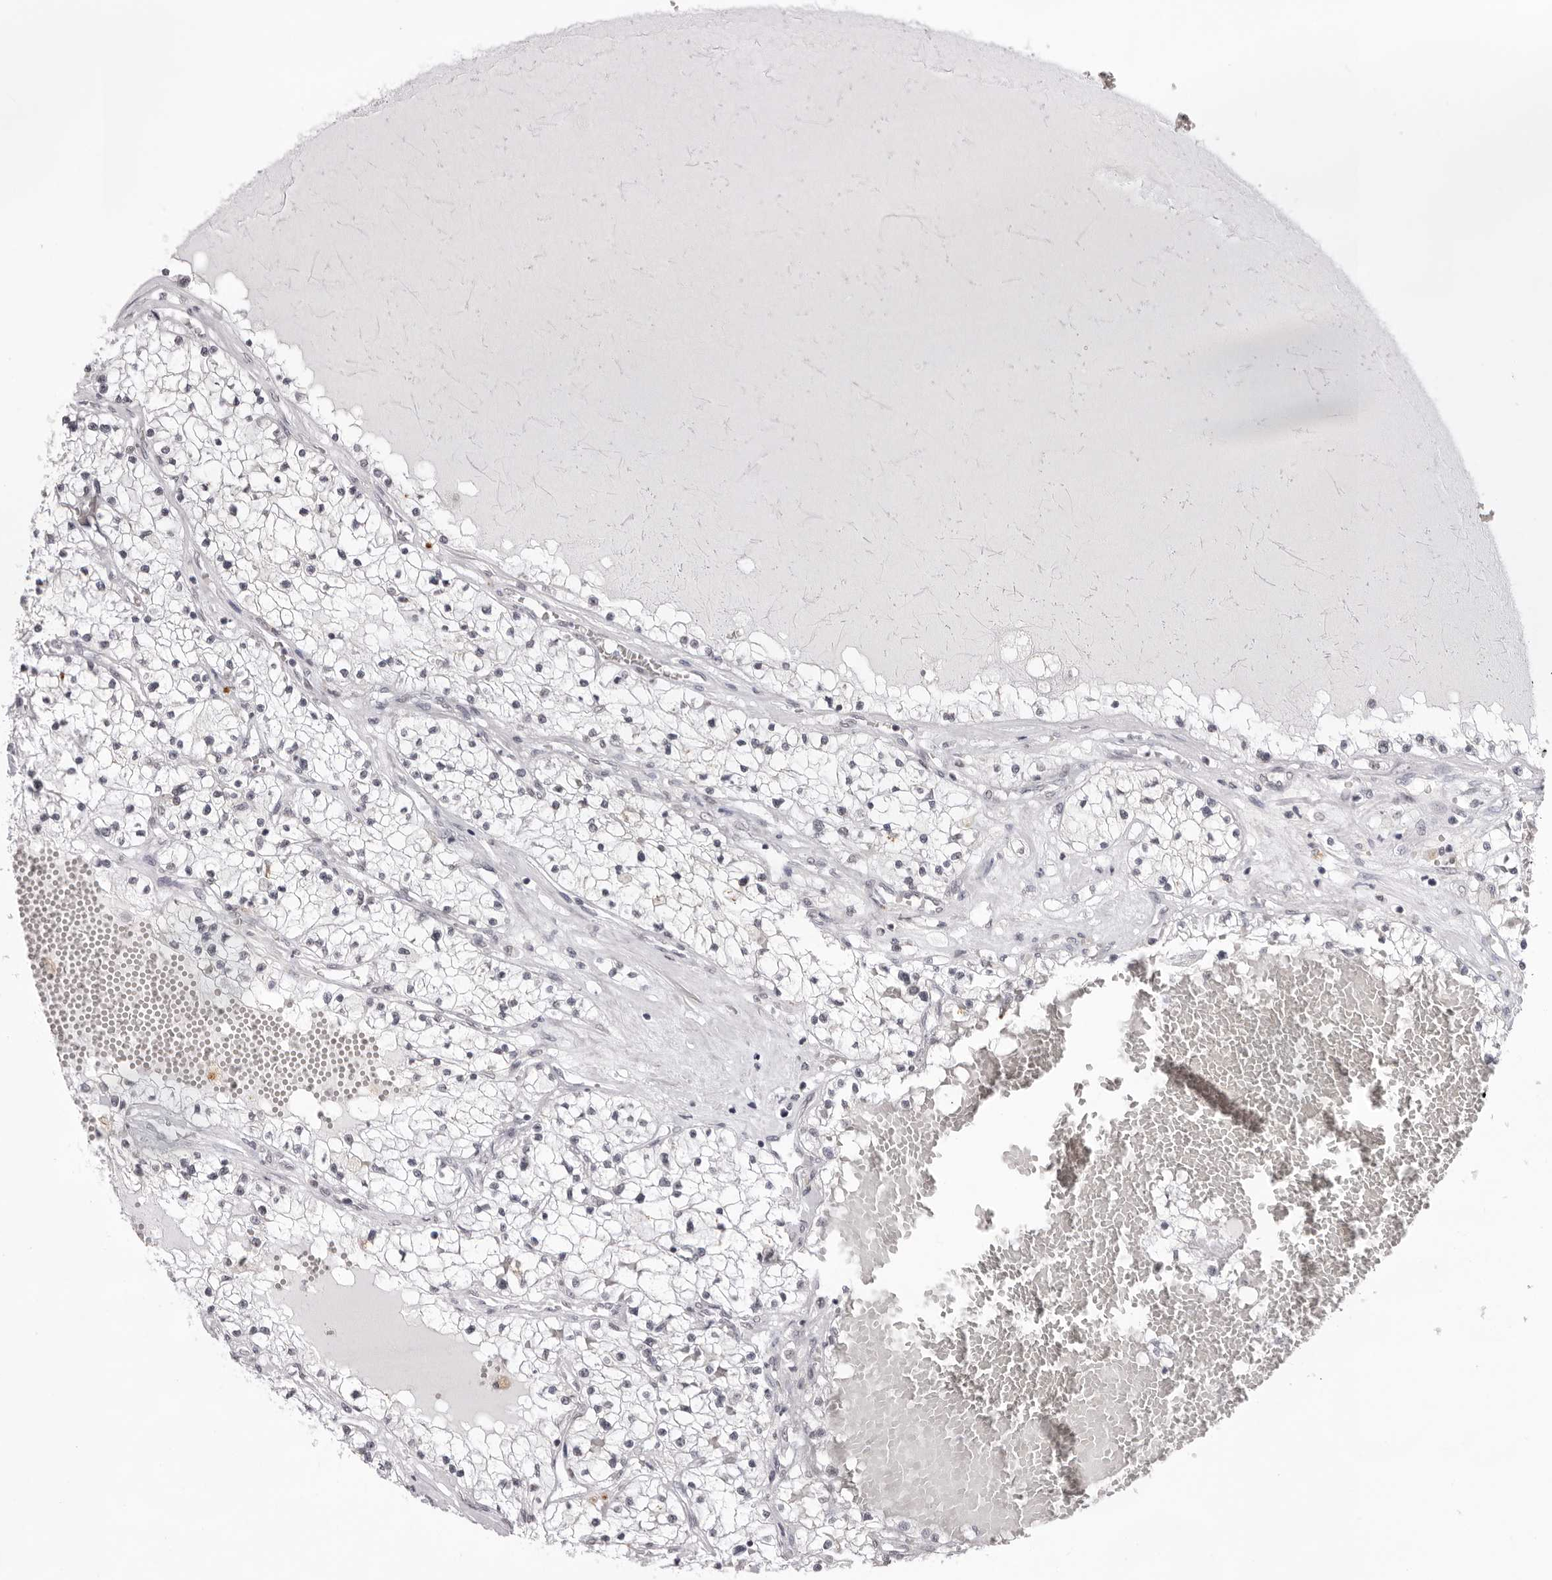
{"staining": {"intensity": "negative", "quantity": "none", "location": "none"}, "tissue": "renal cancer", "cell_type": "Tumor cells", "image_type": "cancer", "snomed": [{"axis": "morphology", "description": "Normal tissue, NOS"}, {"axis": "morphology", "description": "Adenocarcinoma, NOS"}, {"axis": "topography", "description": "Kidney"}], "caption": "Immunohistochemical staining of human renal cancer shows no significant expression in tumor cells.", "gene": "NTM", "patient": {"sex": "male", "age": 68}}